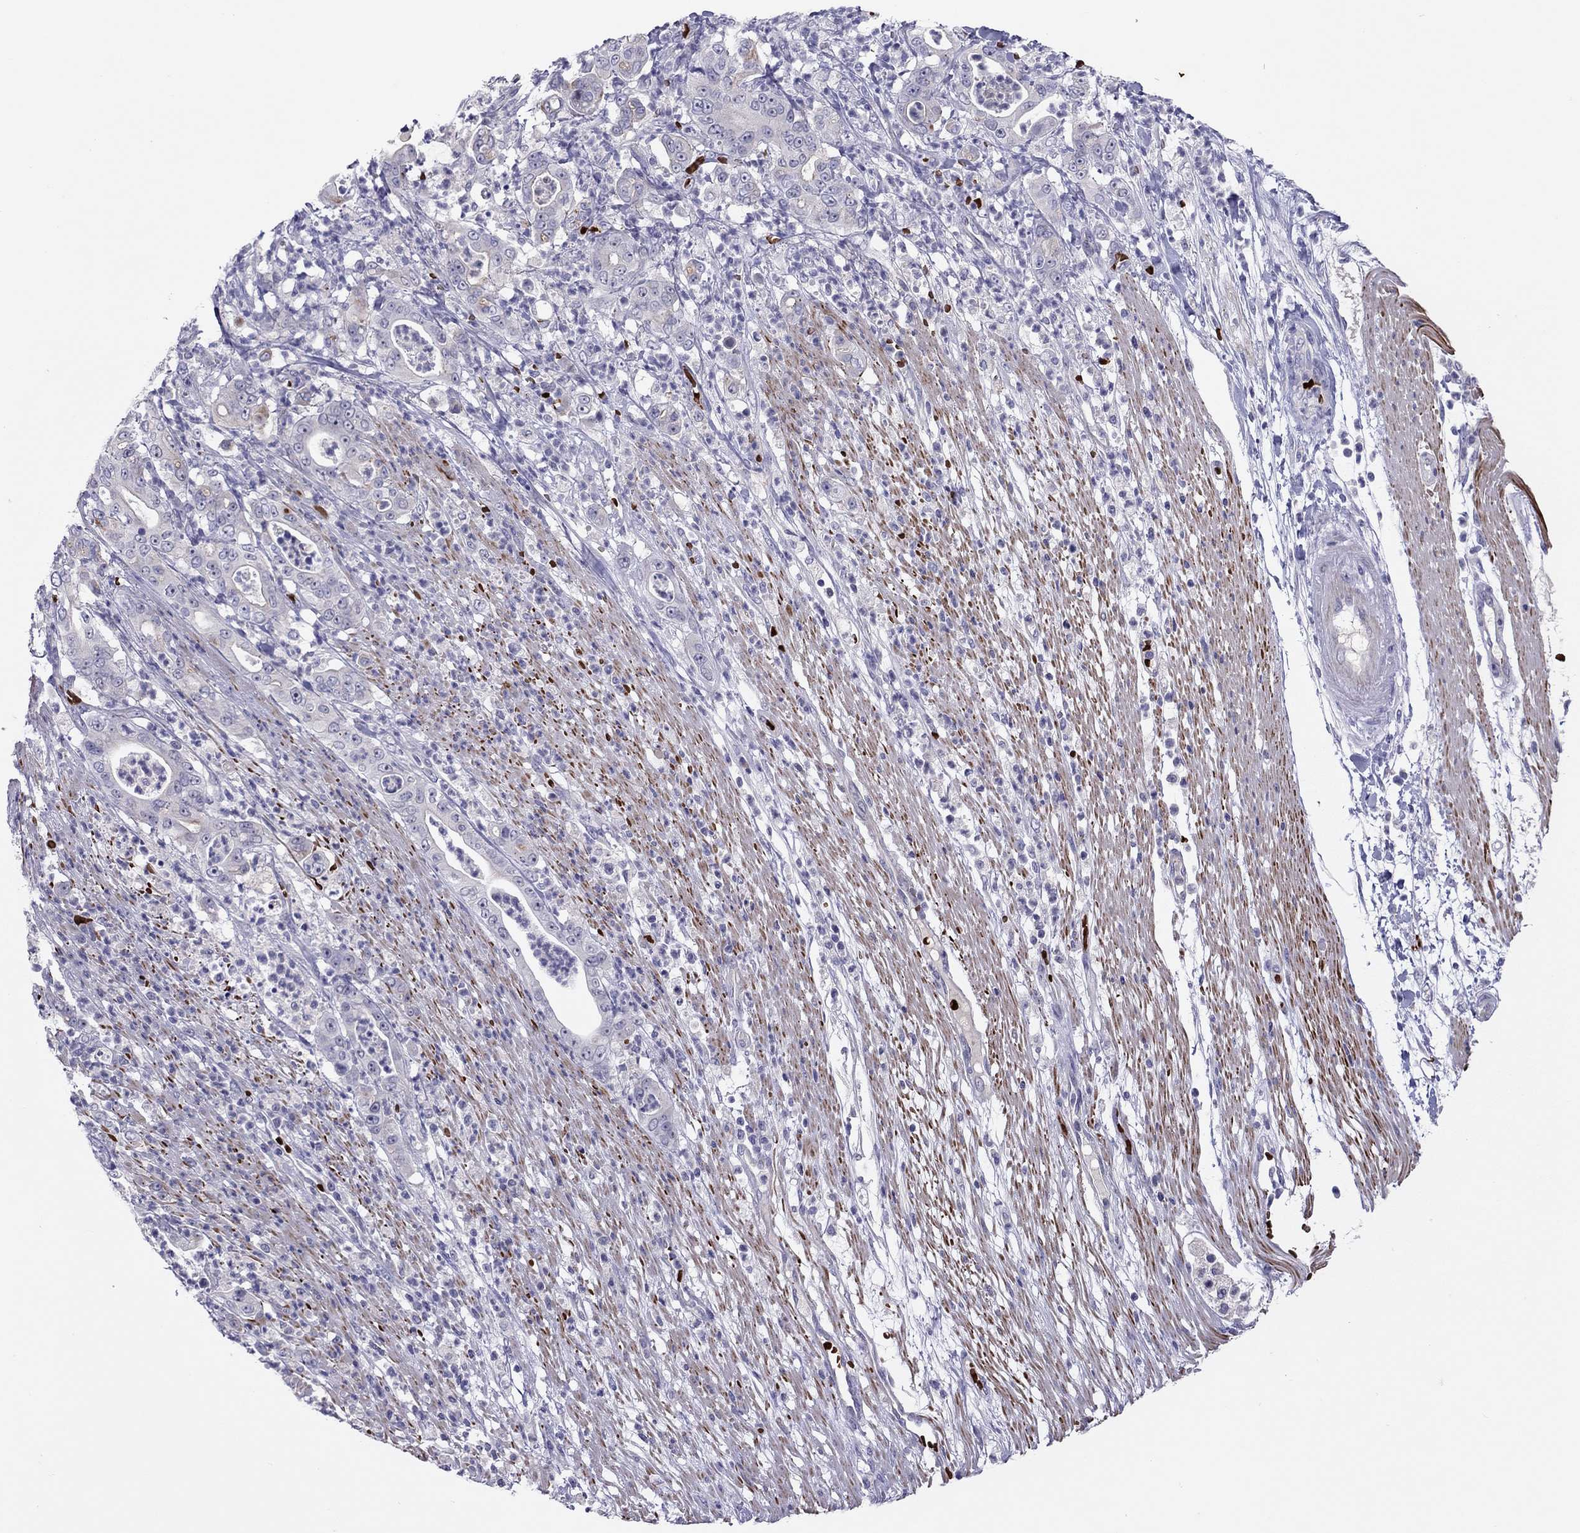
{"staining": {"intensity": "negative", "quantity": "none", "location": "none"}, "tissue": "pancreatic cancer", "cell_type": "Tumor cells", "image_type": "cancer", "snomed": [{"axis": "morphology", "description": "Adenocarcinoma, NOS"}, {"axis": "topography", "description": "Pancreas"}], "caption": "A micrograph of human pancreatic cancer is negative for staining in tumor cells.", "gene": "FRMD1", "patient": {"sex": "male", "age": 71}}